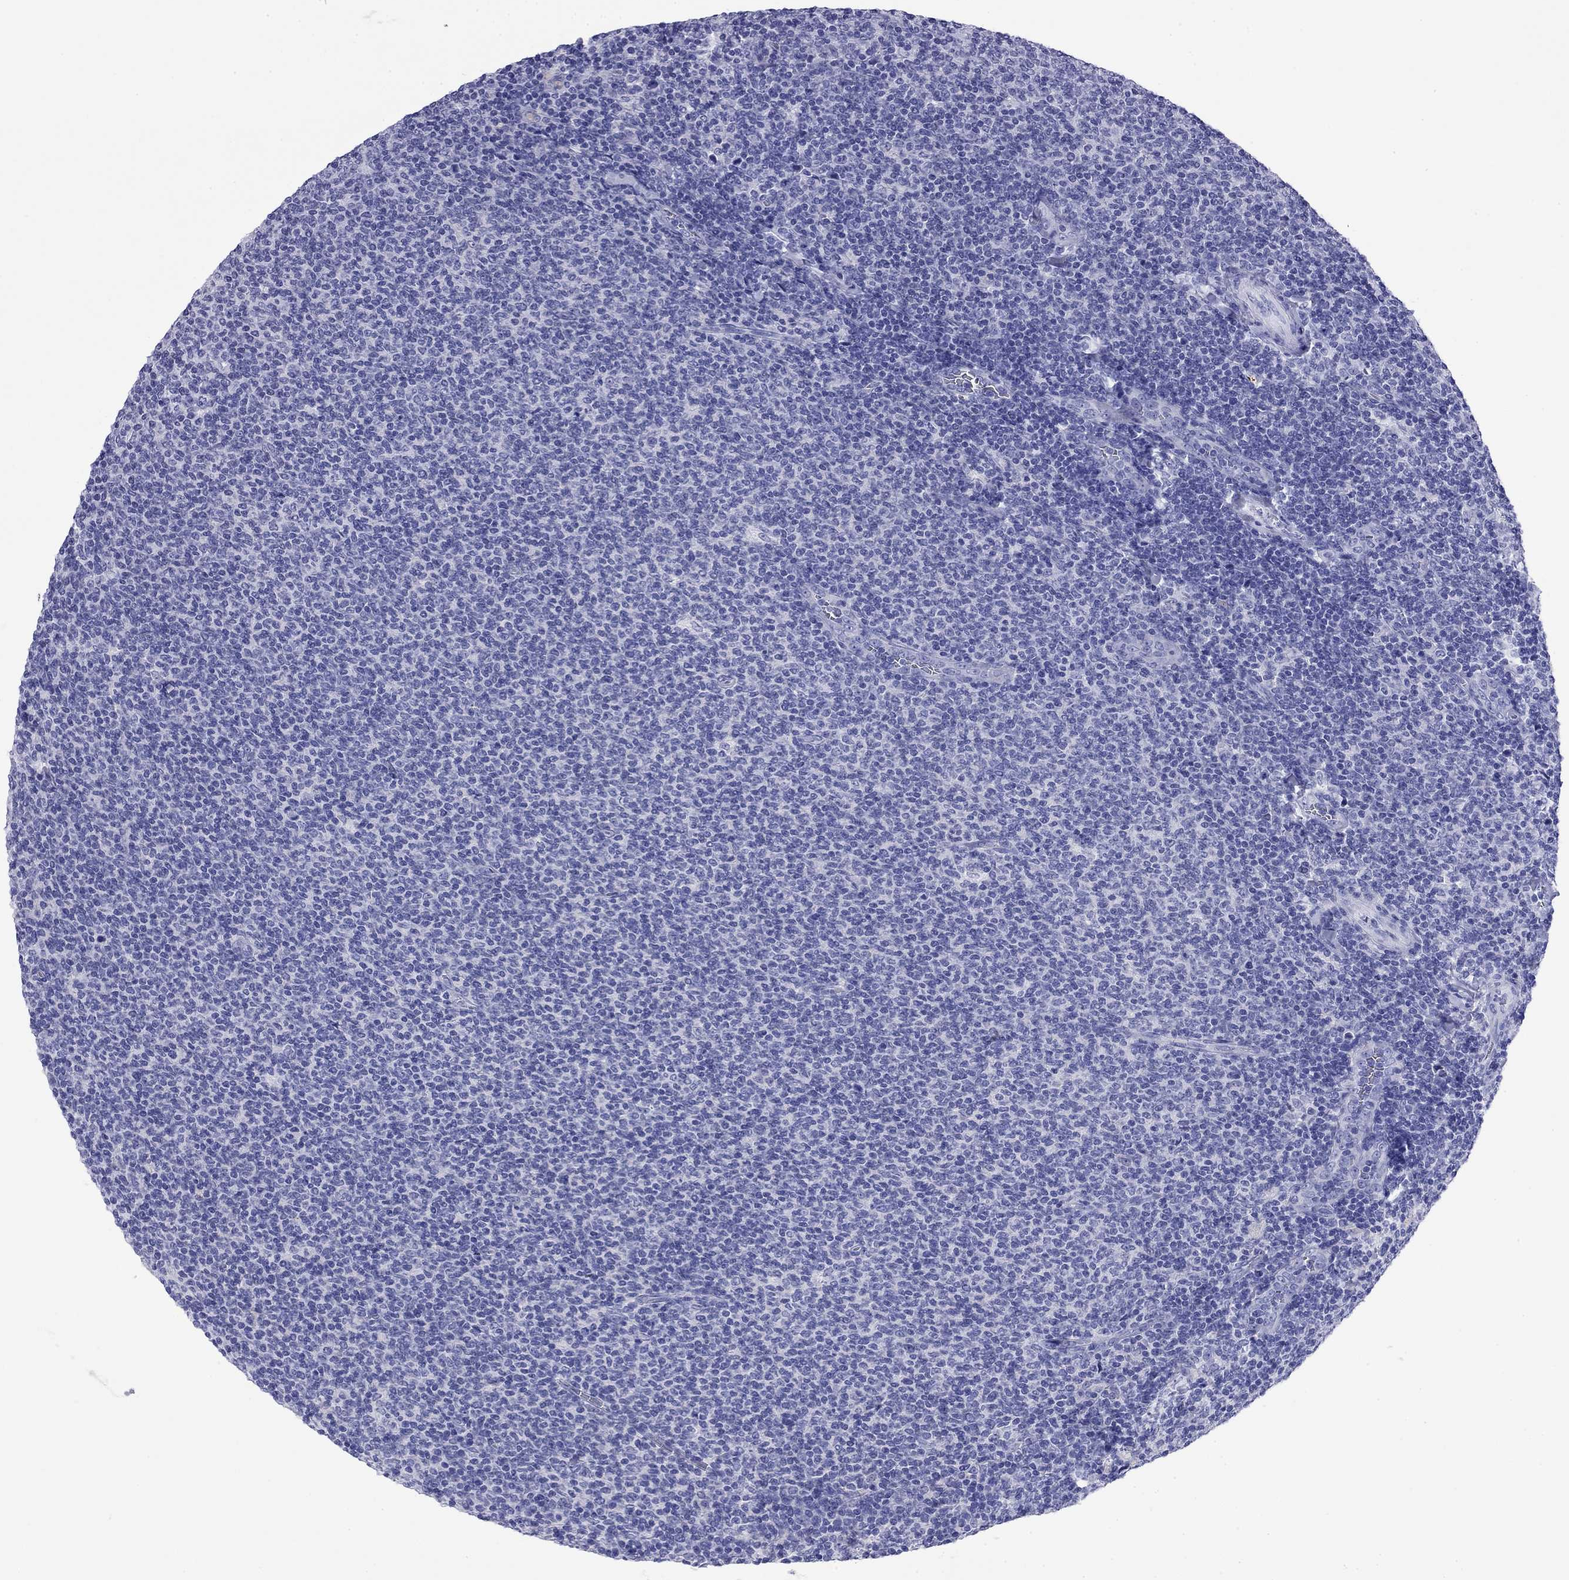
{"staining": {"intensity": "negative", "quantity": "none", "location": "none"}, "tissue": "lymphoma", "cell_type": "Tumor cells", "image_type": "cancer", "snomed": [{"axis": "morphology", "description": "Malignant lymphoma, non-Hodgkin's type, Low grade"}, {"axis": "topography", "description": "Lymph node"}], "caption": "Lymphoma was stained to show a protein in brown. There is no significant expression in tumor cells.", "gene": "FIGLA", "patient": {"sex": "male", "age": 52}}